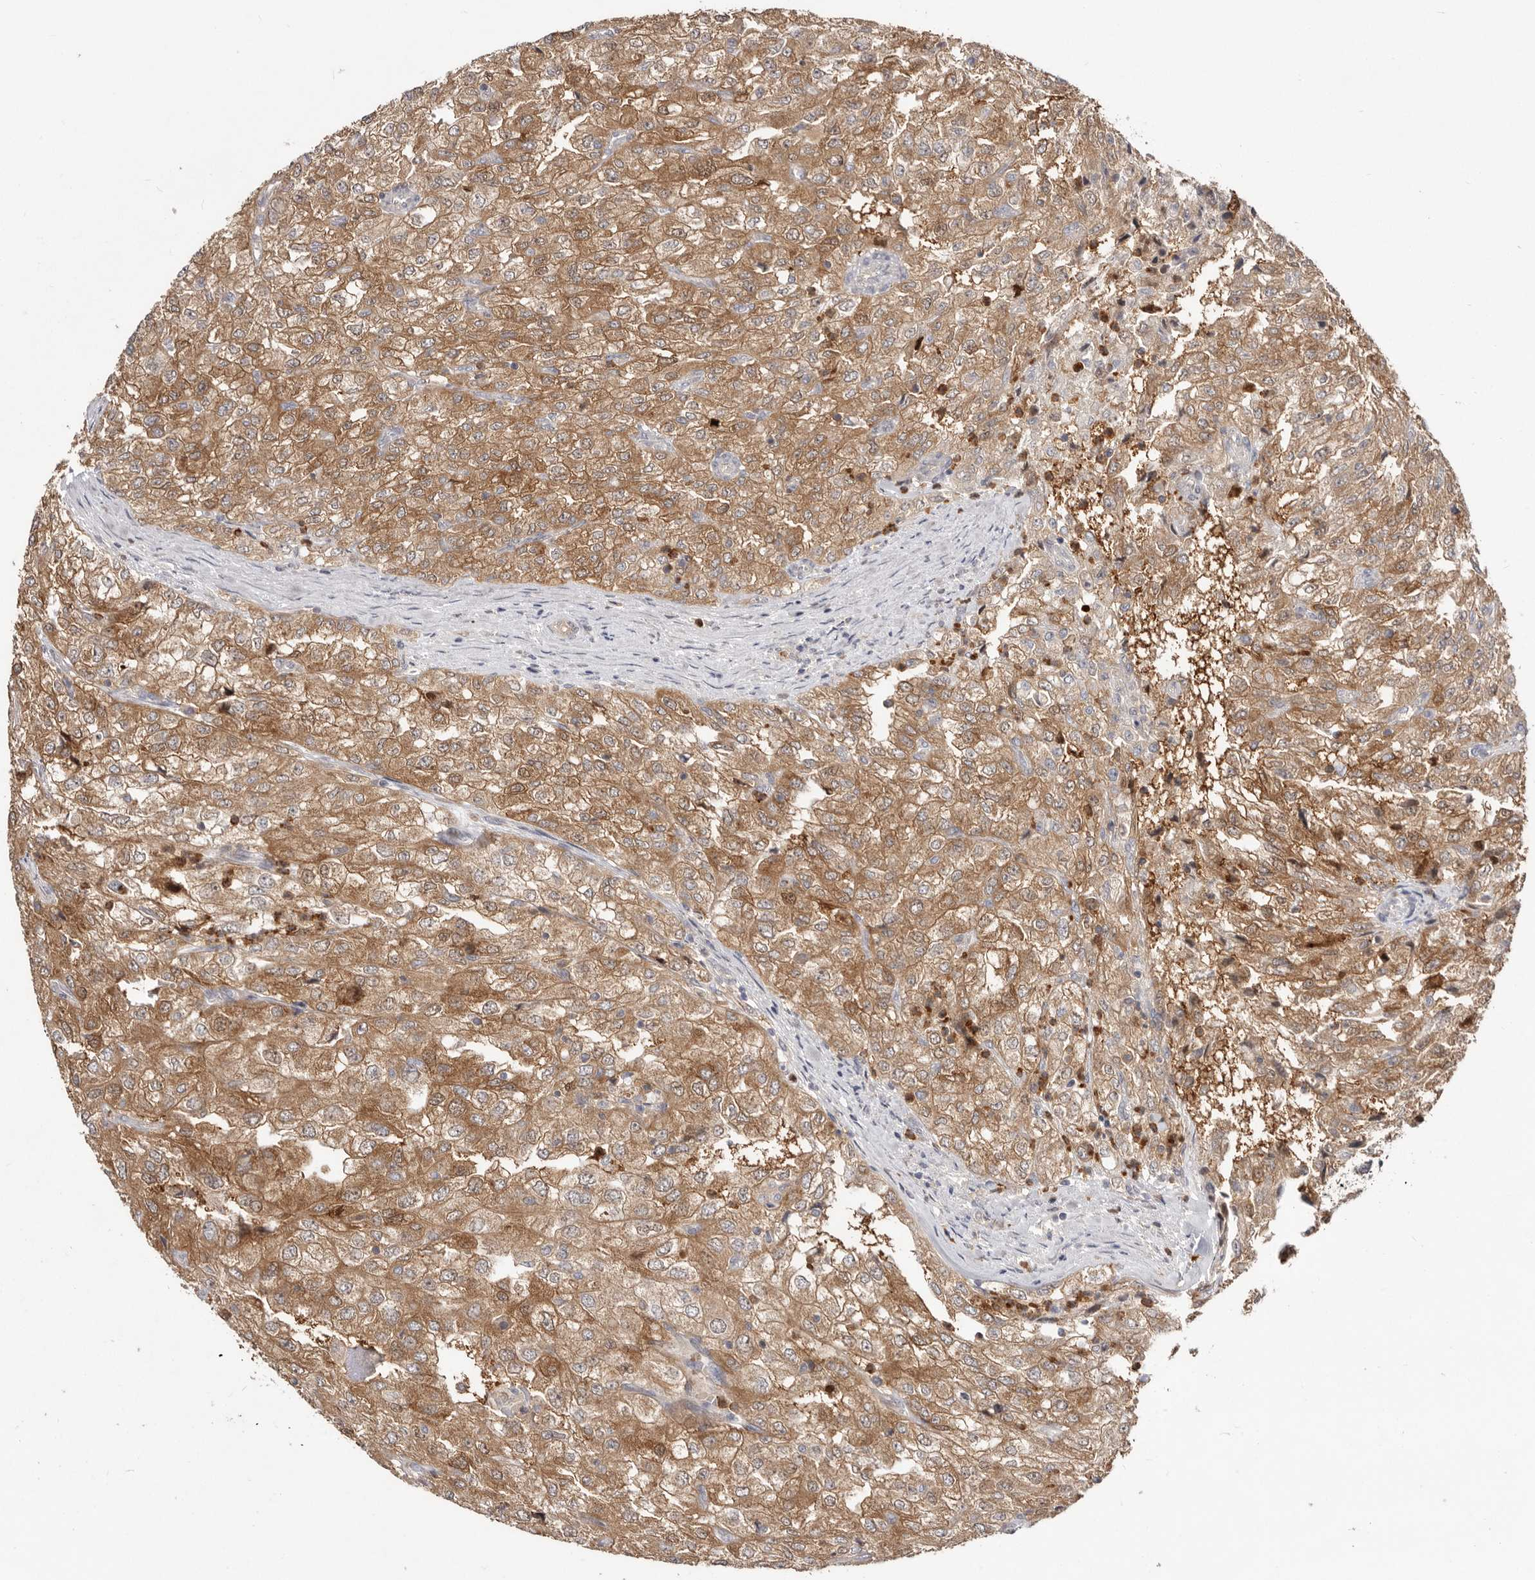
{"staining": {"intensity": "moderate", "quantity": ">75%", "location": "cytoplasmic/membranous"}, "tissue": "renal cancer", "cell_type": "Tumor cells", "image_type": "cancer", "snomed": [{"axis": "morphology", "description": "Adenocarcinoma, NOS"}, {"axis": "topography", "description": "Kidney"}], "caption": "Immunohistochemistry image of neoplastic tissue: renal cancer stained using immunohistochemistry reveals medium levels of moderate protein expression localized specifically in the cytoplasmic/membranous of tumor cells, appearing as a cytoplasmic/membranous brown color.", "gene": "TC2N", "patient": {"sex": "female", "age": 54}}